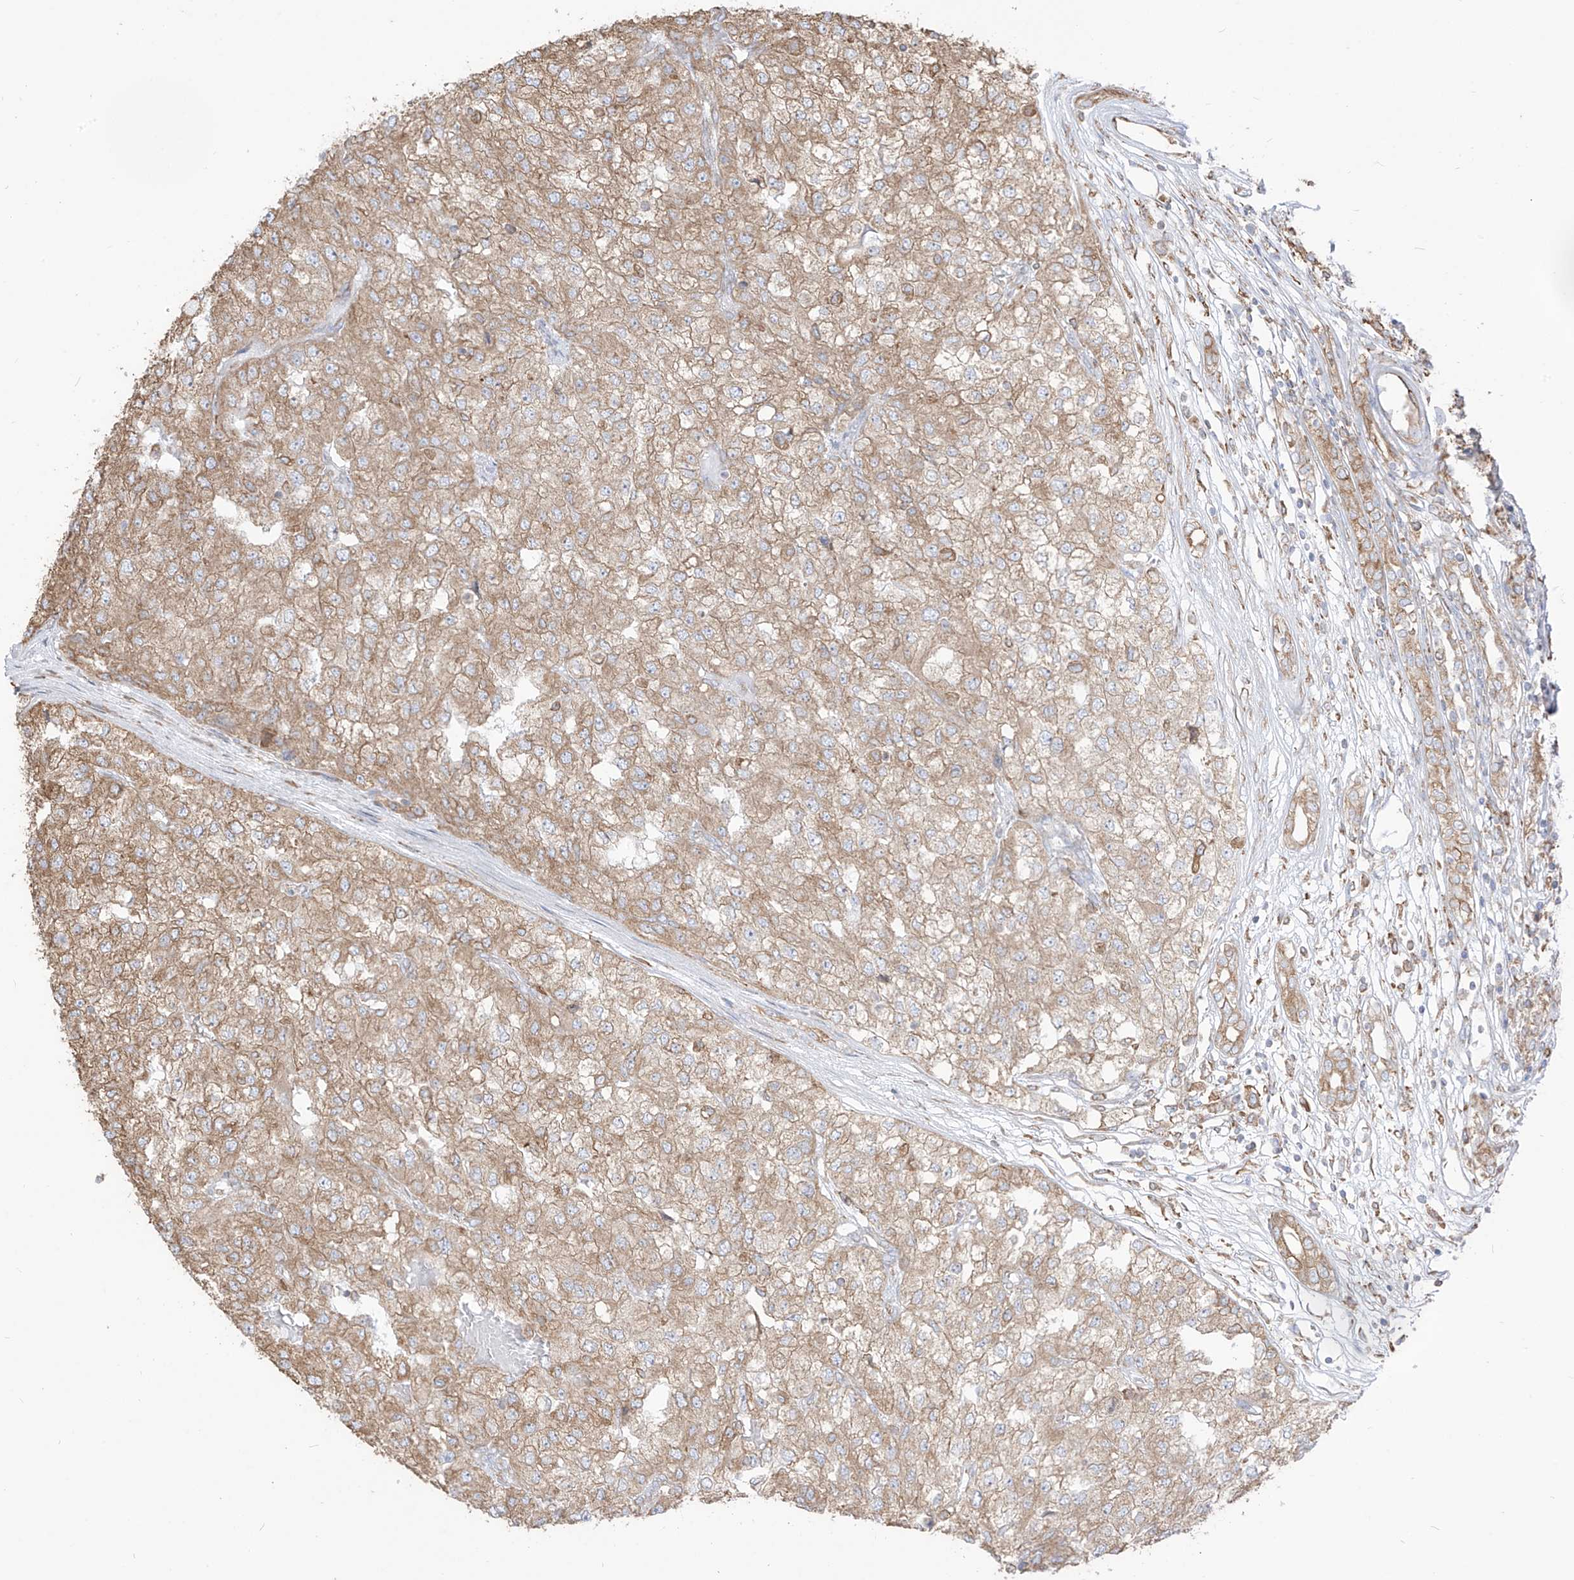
{"staining": {"intensity": "moderate", "quantity": ">75%", "location": "cytoplasmic/membranous"}, "tissue": "renal cancer", "cell_type": "Tumor cells", "image_type": "cancer", "snomed": [{"axis": "morphology", "description": "Adenocarcinoma, NOS"}, {"axis": "topography", "description": "Kidney"}], "caption": "Immunohistochemical staining of renal adenocarcinoma displays medium levels of moderate cytoplasmic/membranous expression in approximately >75% of tumor cells.", "gene": "PDIA6", "patient": {"sex": "female", "age": 54}}